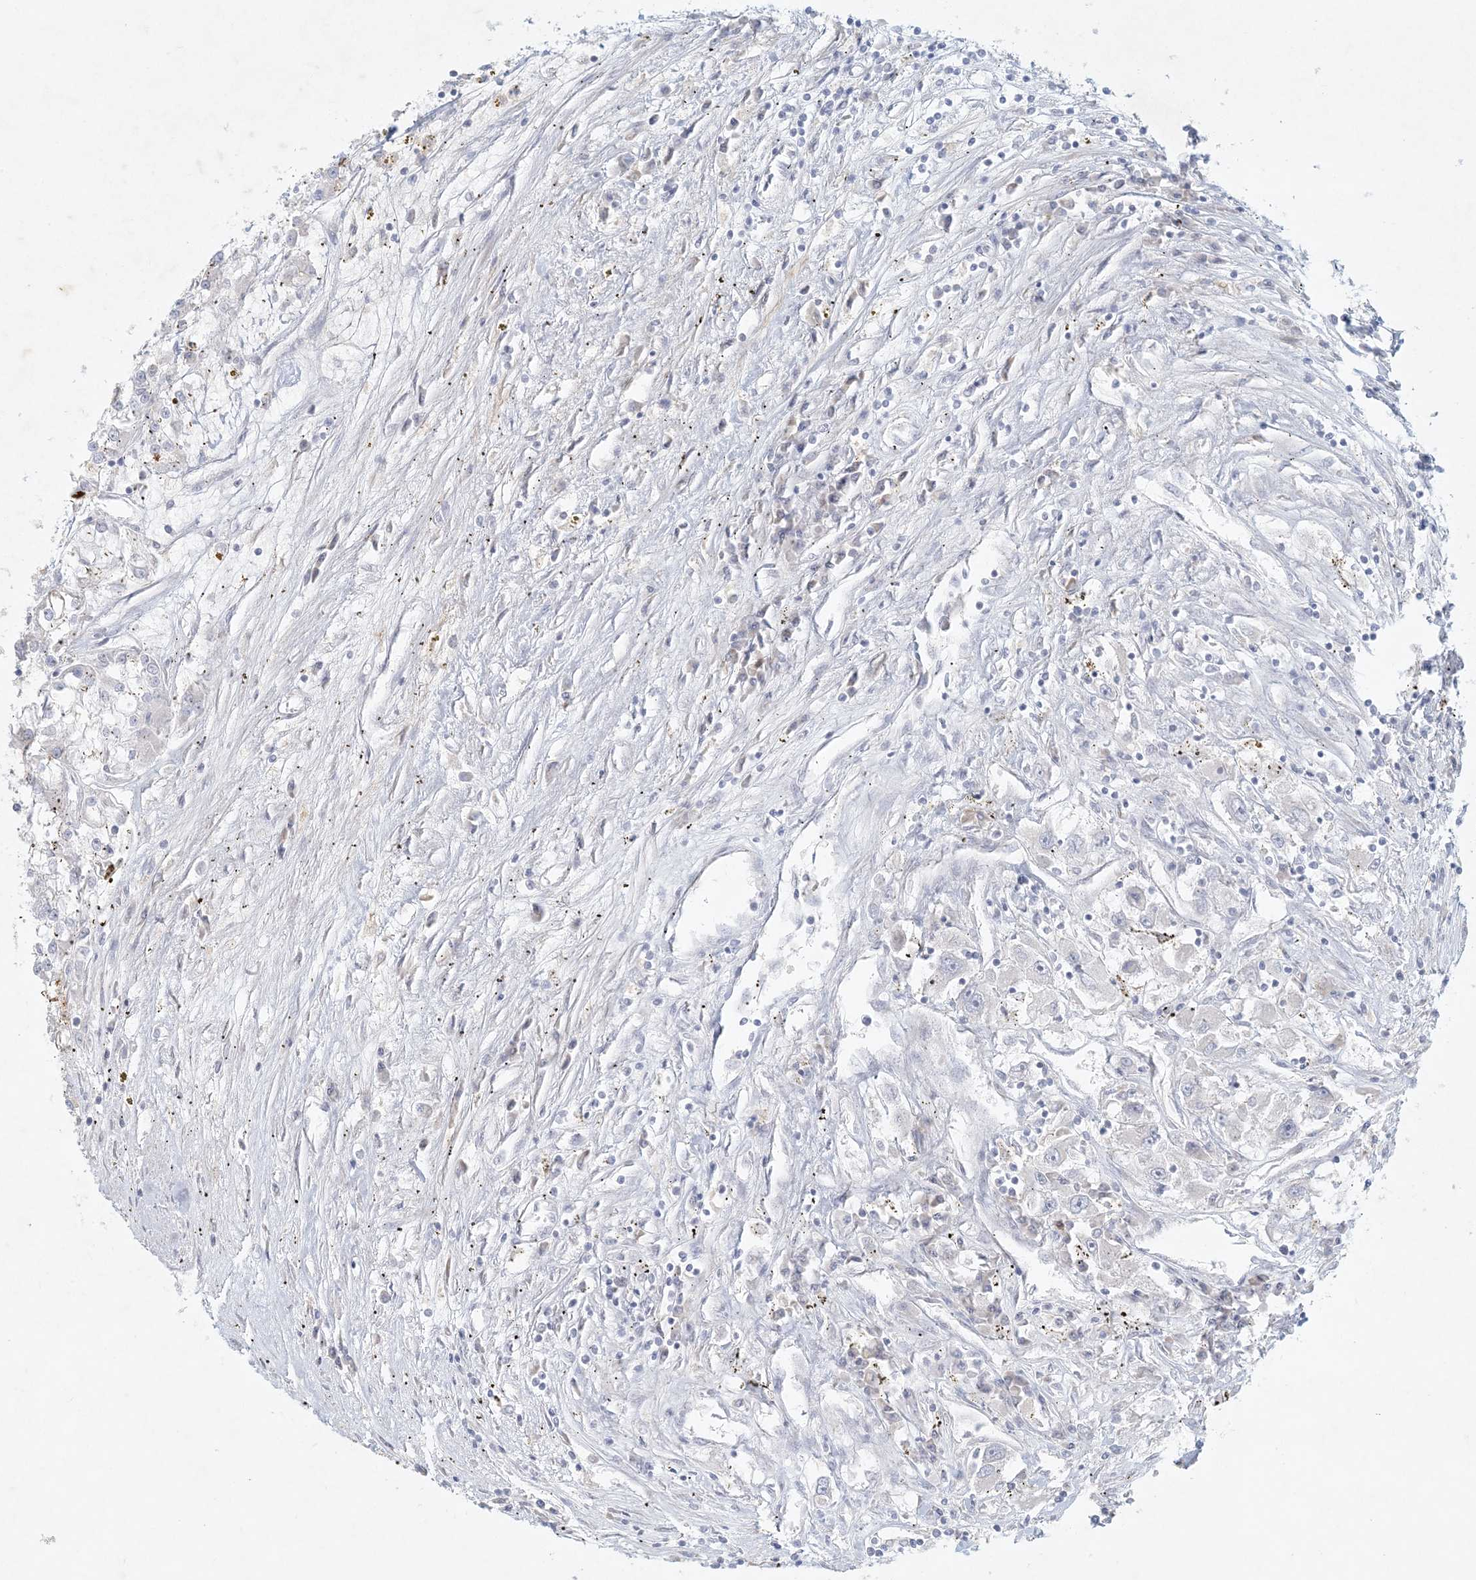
{"staining": {"intensity": "negative", "quantity": "none", "location": "none"}, "tissue": "renal cancer", "cell_type": "Tumor cells", "image_type": "cancer", "snomed": [{"axis": "morphology", "description": "Adenocarcinoma, NOS"}, {"axis": "topography", "description": "Kidney"}], "caption": "Tumor cells show no significant protein expression in adenocarcinoma (renal). Brightfield microscopy of immunohistochemistry (IHC) stained with DAB (brown) and hematoxylin (blue), captured at high magnification.", "gene": "ZNF385D", "patient": {"sex": "female", "age": 52}}